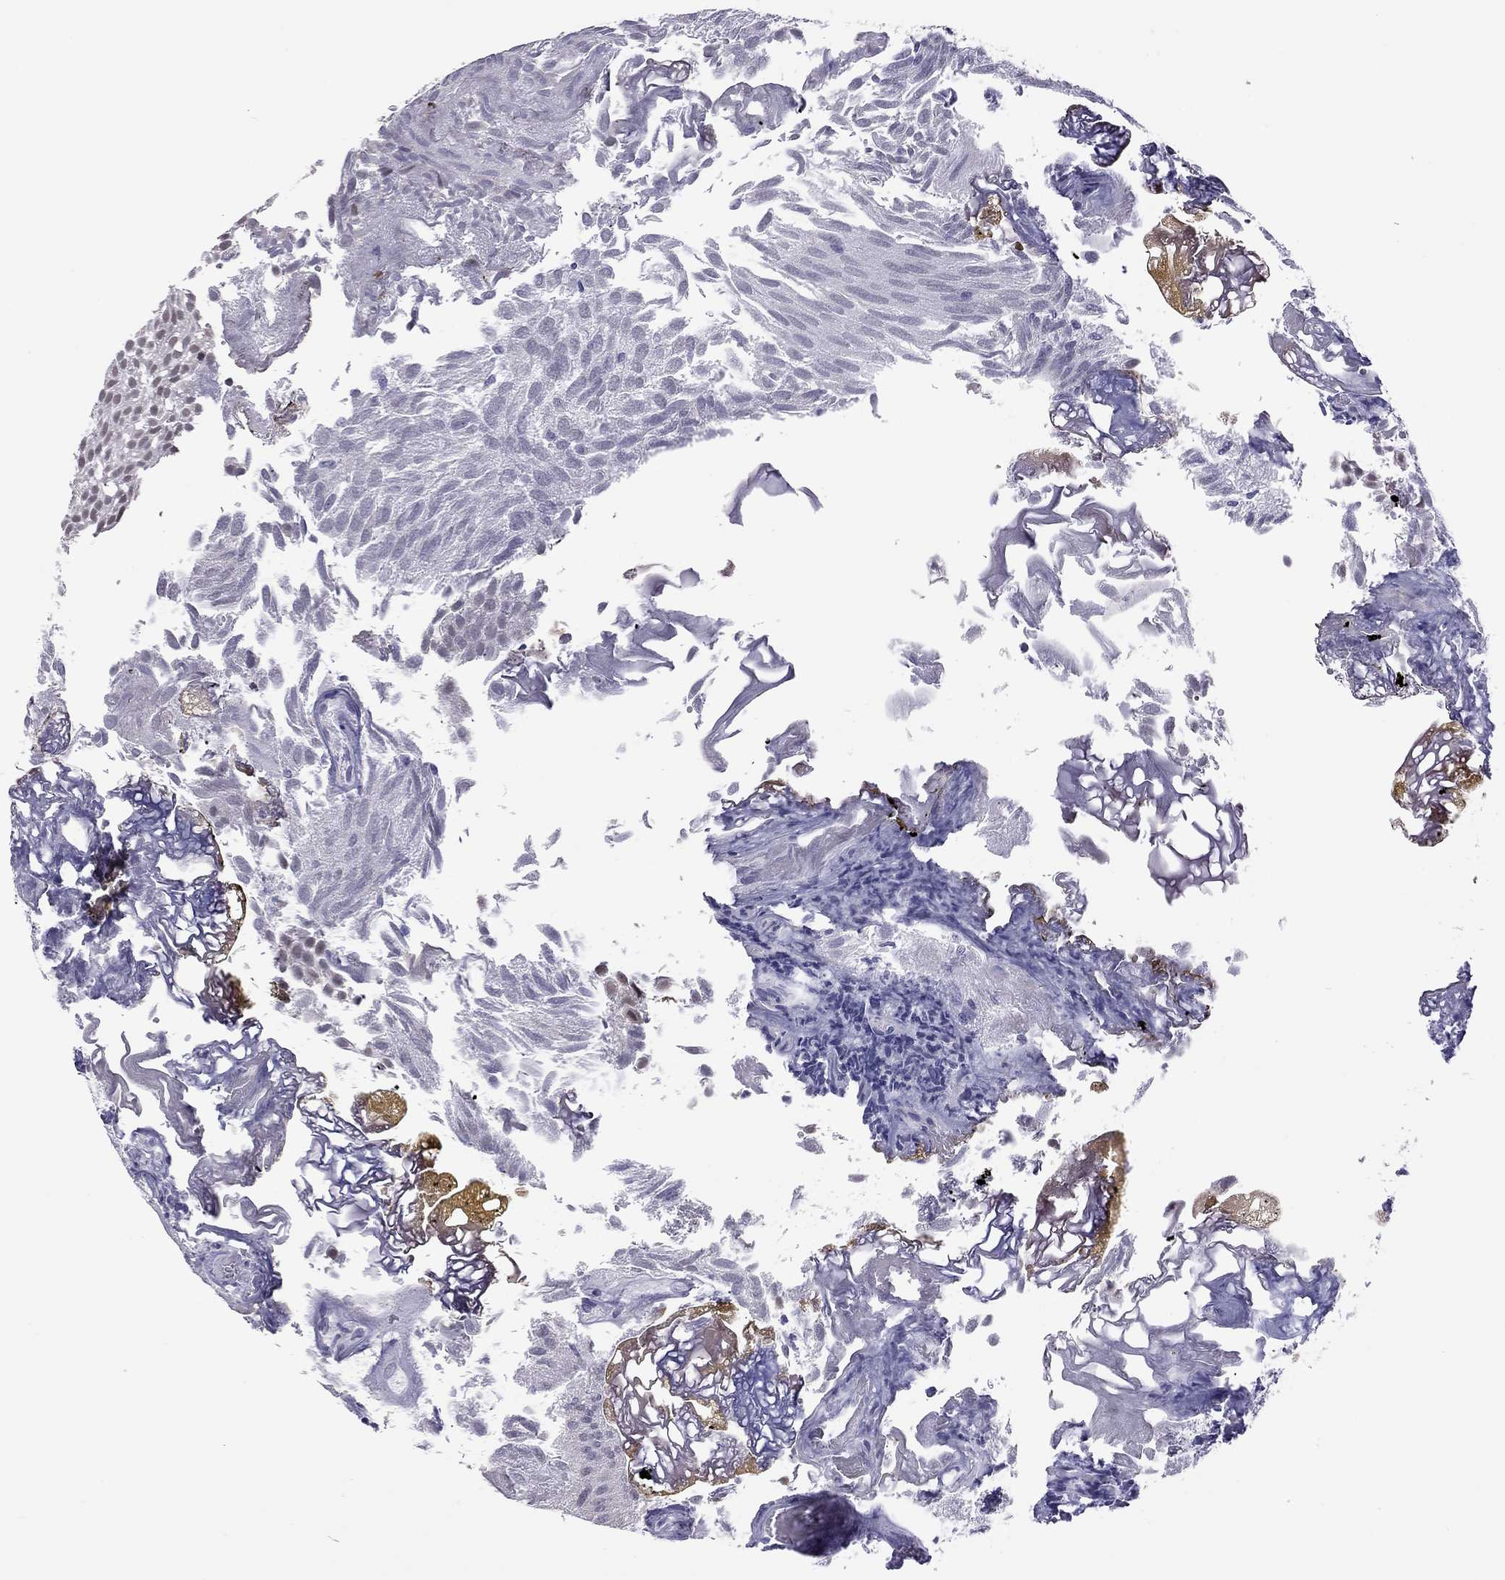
{"staining": {"intensity": "negative", "quantity": "none", "location": "none"}, "tissue": "urothelial cancer", "cell_type": "Tumor cells", "image_type": "cancer", "snomed": [{"axis": "morphology", "description": "Urothelial carcinoma, Low grade"}, {"axis": "topography", "description": "Urinary bladder"}], "caption": "A histopathology image of human urothelial cancer is negative for staining in tumor cells.", "gene": "PPP1R3A", "patient": {"sex": "male", "age": 52}}